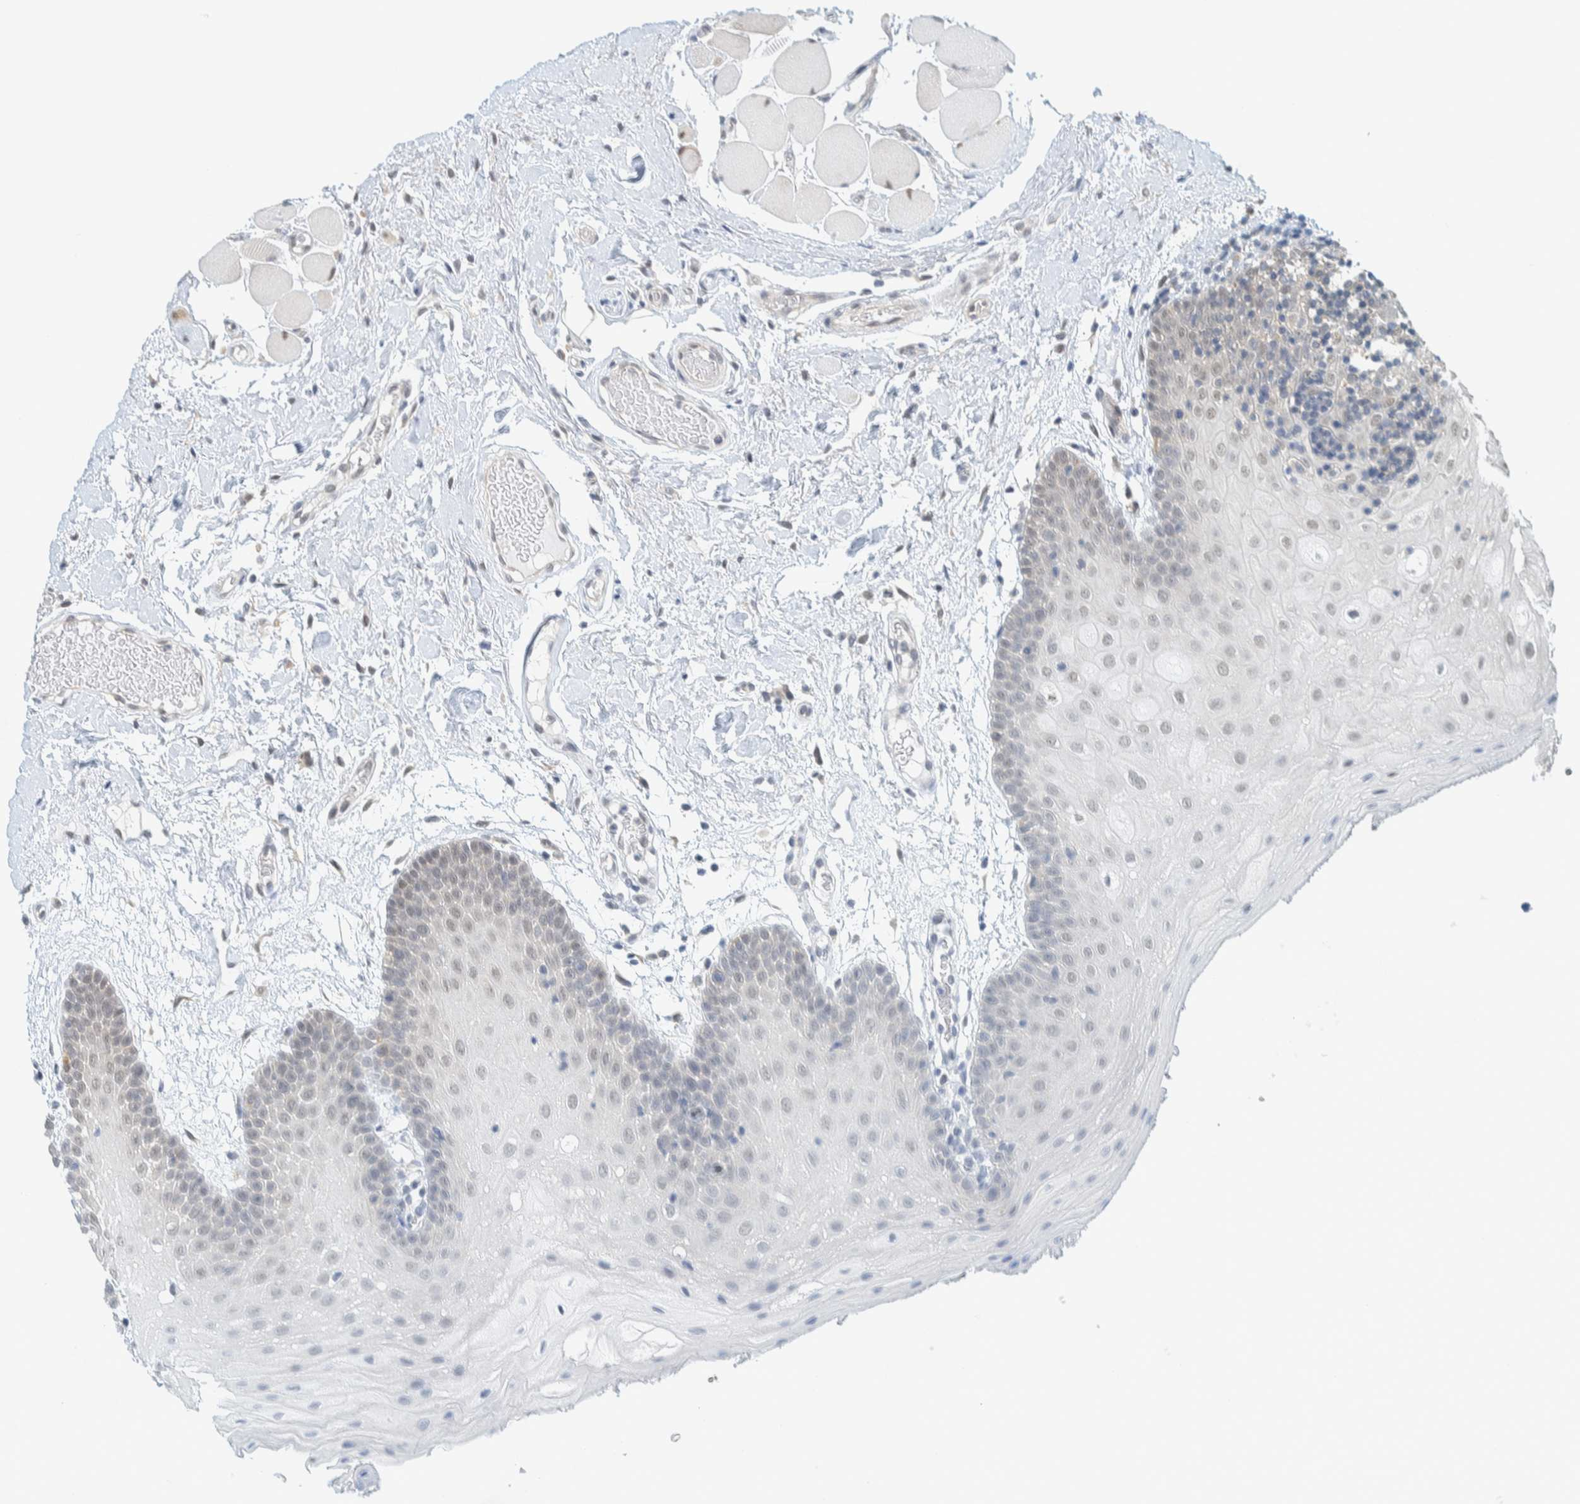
{"staining": {"intensity": "moderate", "quantity": "<25%", "location": "nuclear"}, "tissue": "oral mucosa", "cell_type": "Squamous epithelial cells", "image_type": "normal", "snomed": [{"axis": "morphology", "description": "Normal tissue, NOS"}, {"axis": "morphology", "description": "Squamous cell carcinoma, NOS"}, {"axis": "topography", "description": "Oral tissue"}, {"axis": "topography", "description": "Head-Neck"}], "caption": "A micrograph of oral mucosa stained for a protein reveals moderate nuclear brown staining in squamous epithelial cells. The protein is shown in brown color, while the nuclei are stained blue.", "gene": "COPS3", "patient": {"sex": "male", "age": 71}}